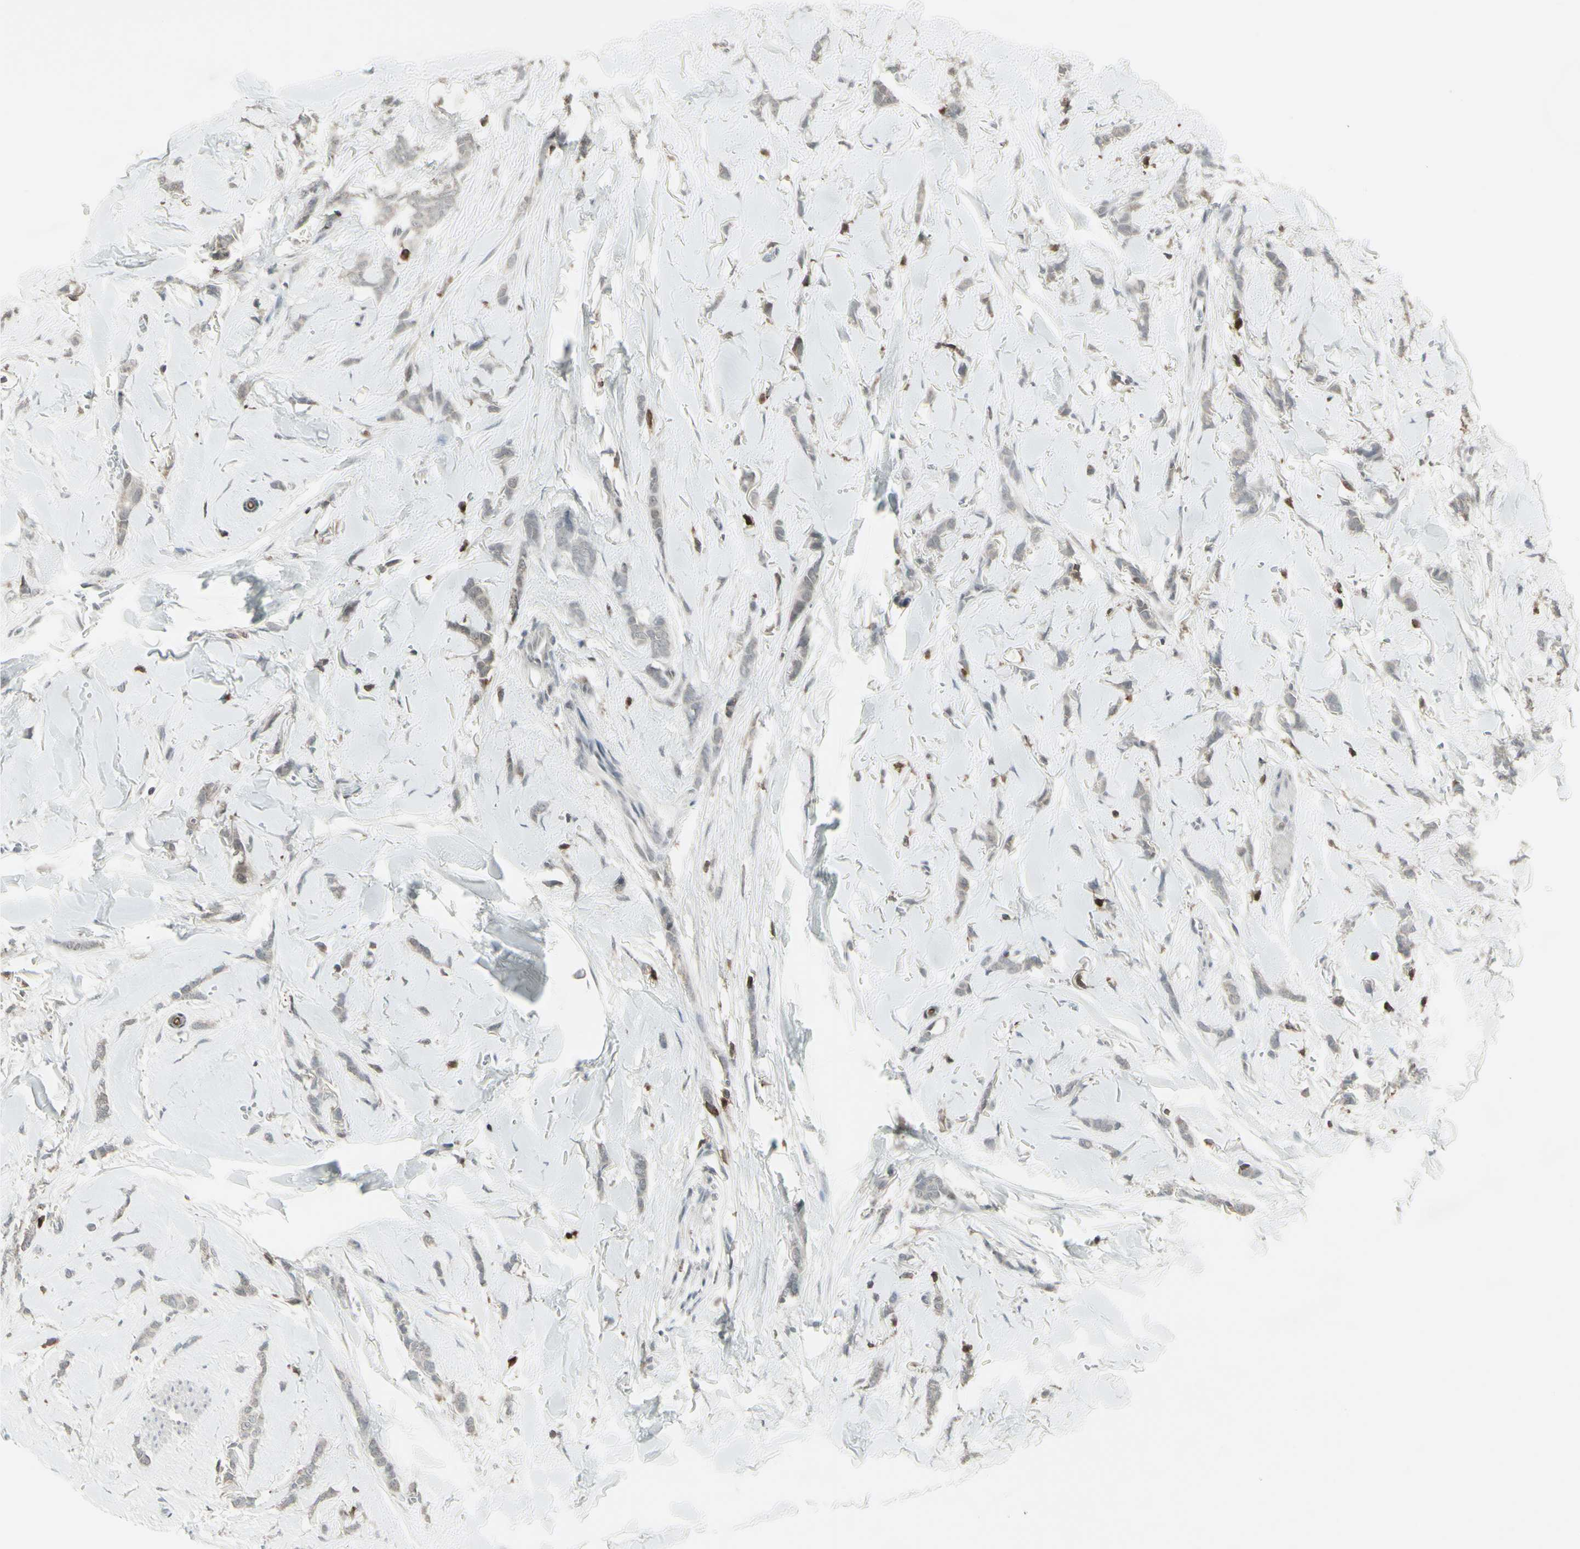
{"staining": {"intensity": "weak", "quantity": "<25%", "location": "cytoplasmic/membranous"}, "tissue": "breast cancer", "cell_type": "Tumor cells", "image_type": "cancer", "snomed": [{"axis": "morphology", "description": "Lobular carcinoma"}, {"axis": "topography", "description": "Skin"}, {"axis": "topography", "description": "Breast"}], "caption": "DAB immunohistochemical staining of human lobular carcinoma (breast) shows no significant expression in tumor cells.", "gene": "SAMSN1", "patient": {"sex": "female", "age": 46}}